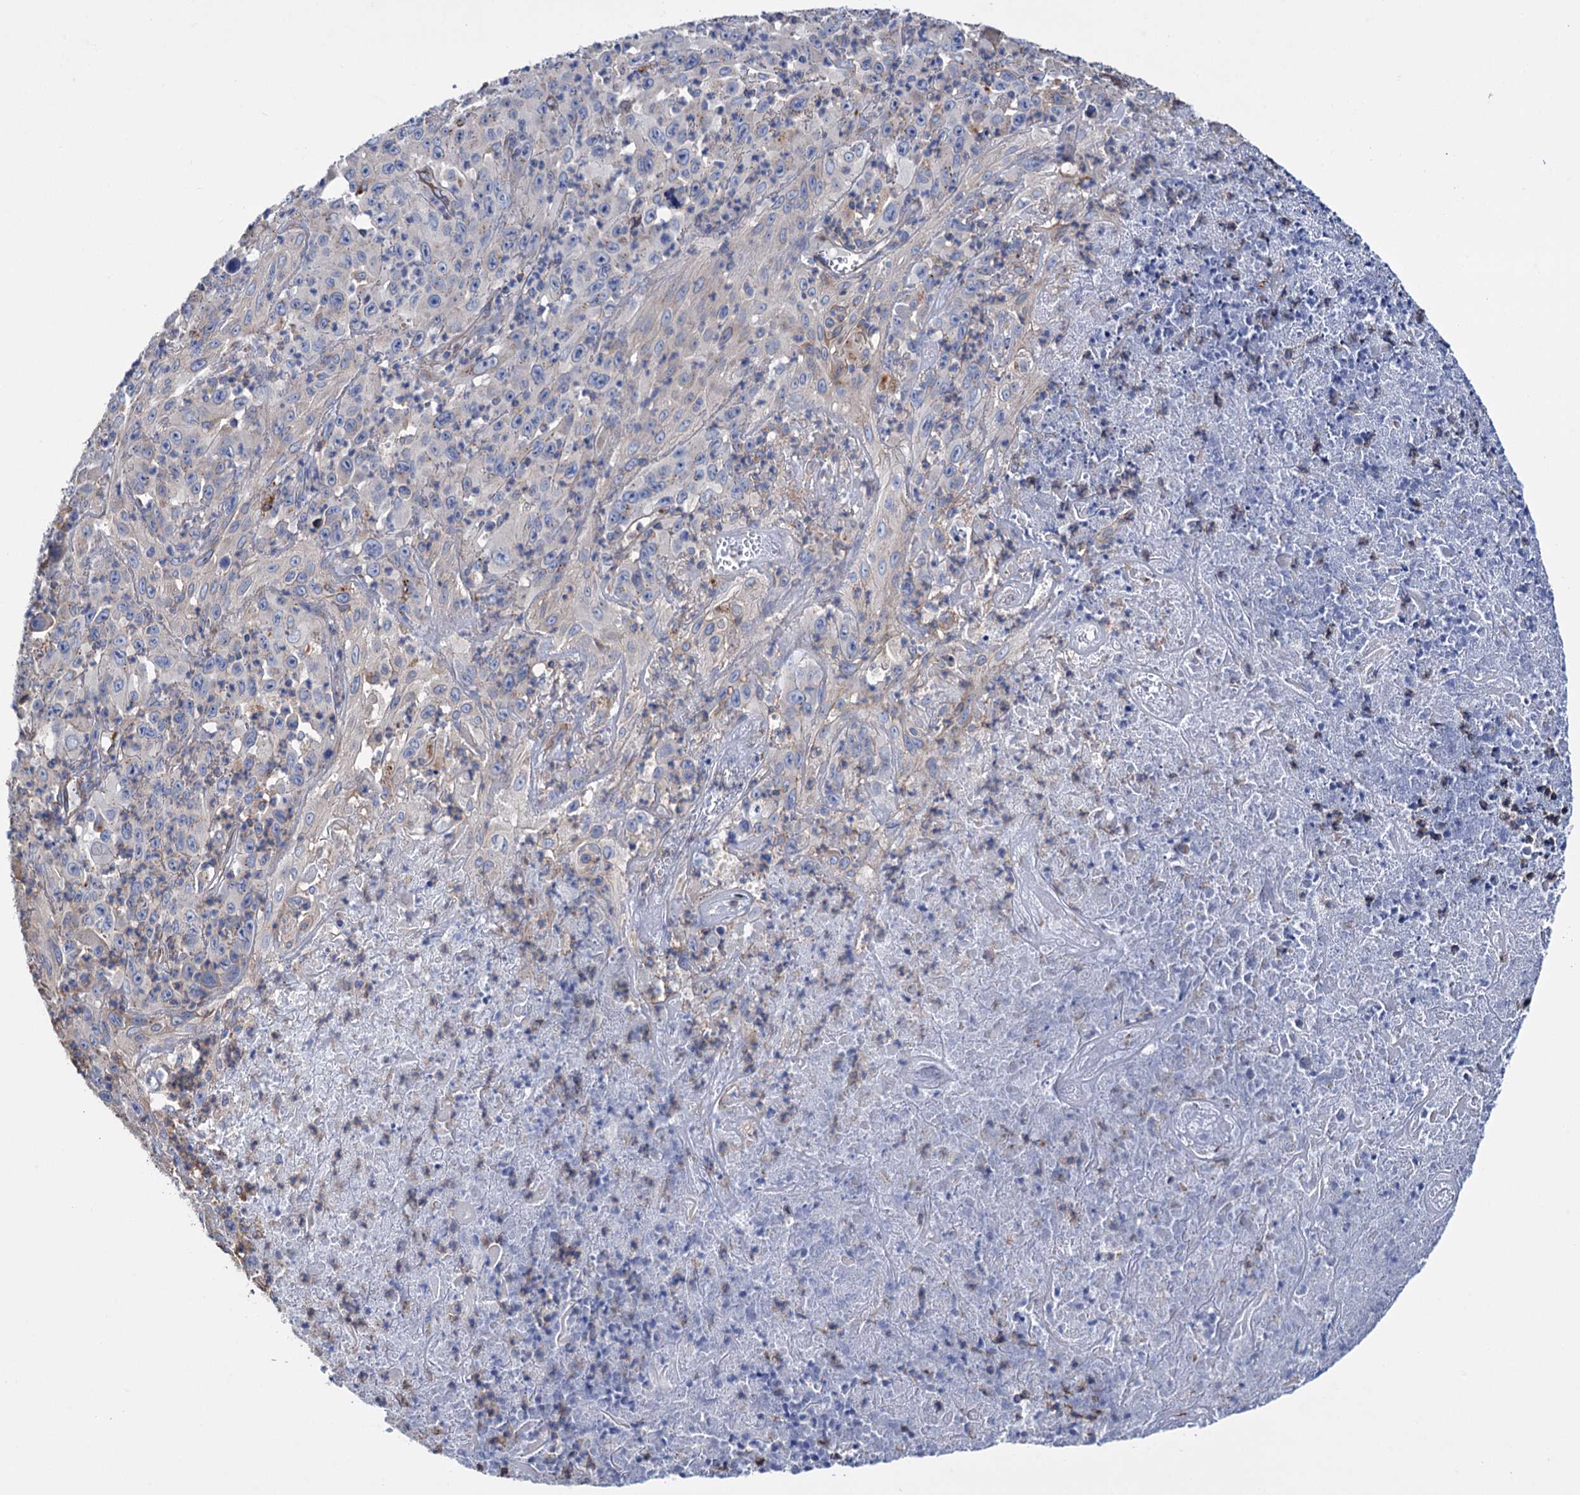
{"staining": {"intensity": "moderate", "quantity": "<25%", "location": "cytoplasmic/membranous"}, "tissue": "melanoma", "cell_type": "Tumor cells", "image_type": "cancer", "snomed": [{"axis": "morphology", "description": "Malignant melanoma, Metastatic site"}, {"axis": "topography", "description": "Brain"}], "caption": "Tumor cells reveal moderate cytoplasmic/membranous staining in approximately <25% of cells in malignant melanoma (metastatic site).", "gene": "SCPEP1", "patient": {"sex": "female", "age": 53}}